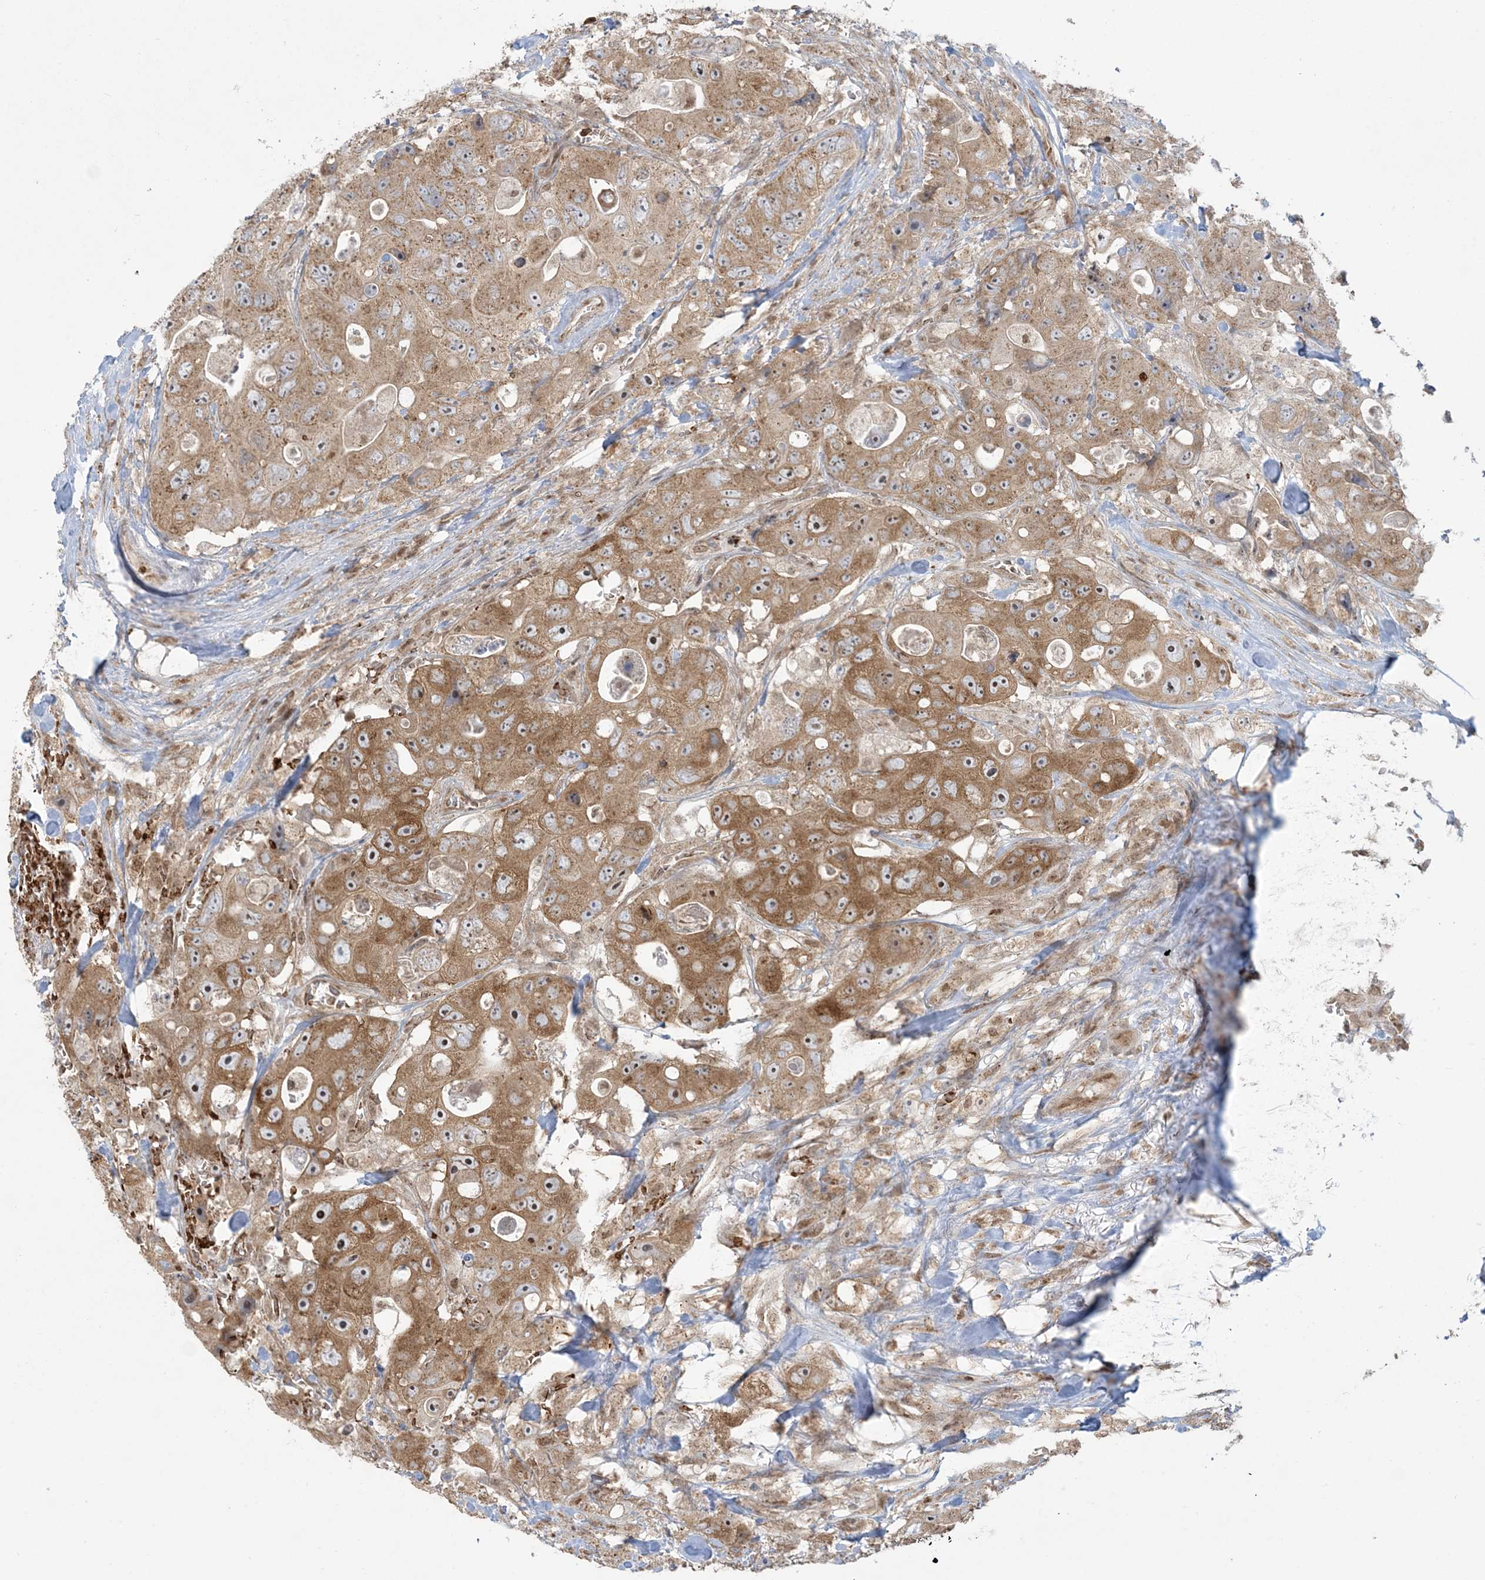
{"staining": {"intensity": "moderate", "quantity": ">75%", "location": "cytoplasmic/membranous,nuclear"}, "tissue": "colorectal cancer", "cell_type": "Tumor cells", "image_type": "cancer", "snomed": [{"axis": "morphology", "description": "Adenocarcinoma, NOS"}, {"axis": "topography", "description": "Colon"}], "caption": "Protein analysis of adenocarcinoma (colorectal) tissue displays moderate cytoplasmic/membranous and nuclear positivity in approximately >75% of tumor cells.", "gene": "ABCF3", "patient": {"sex": "female", "age": 46}}